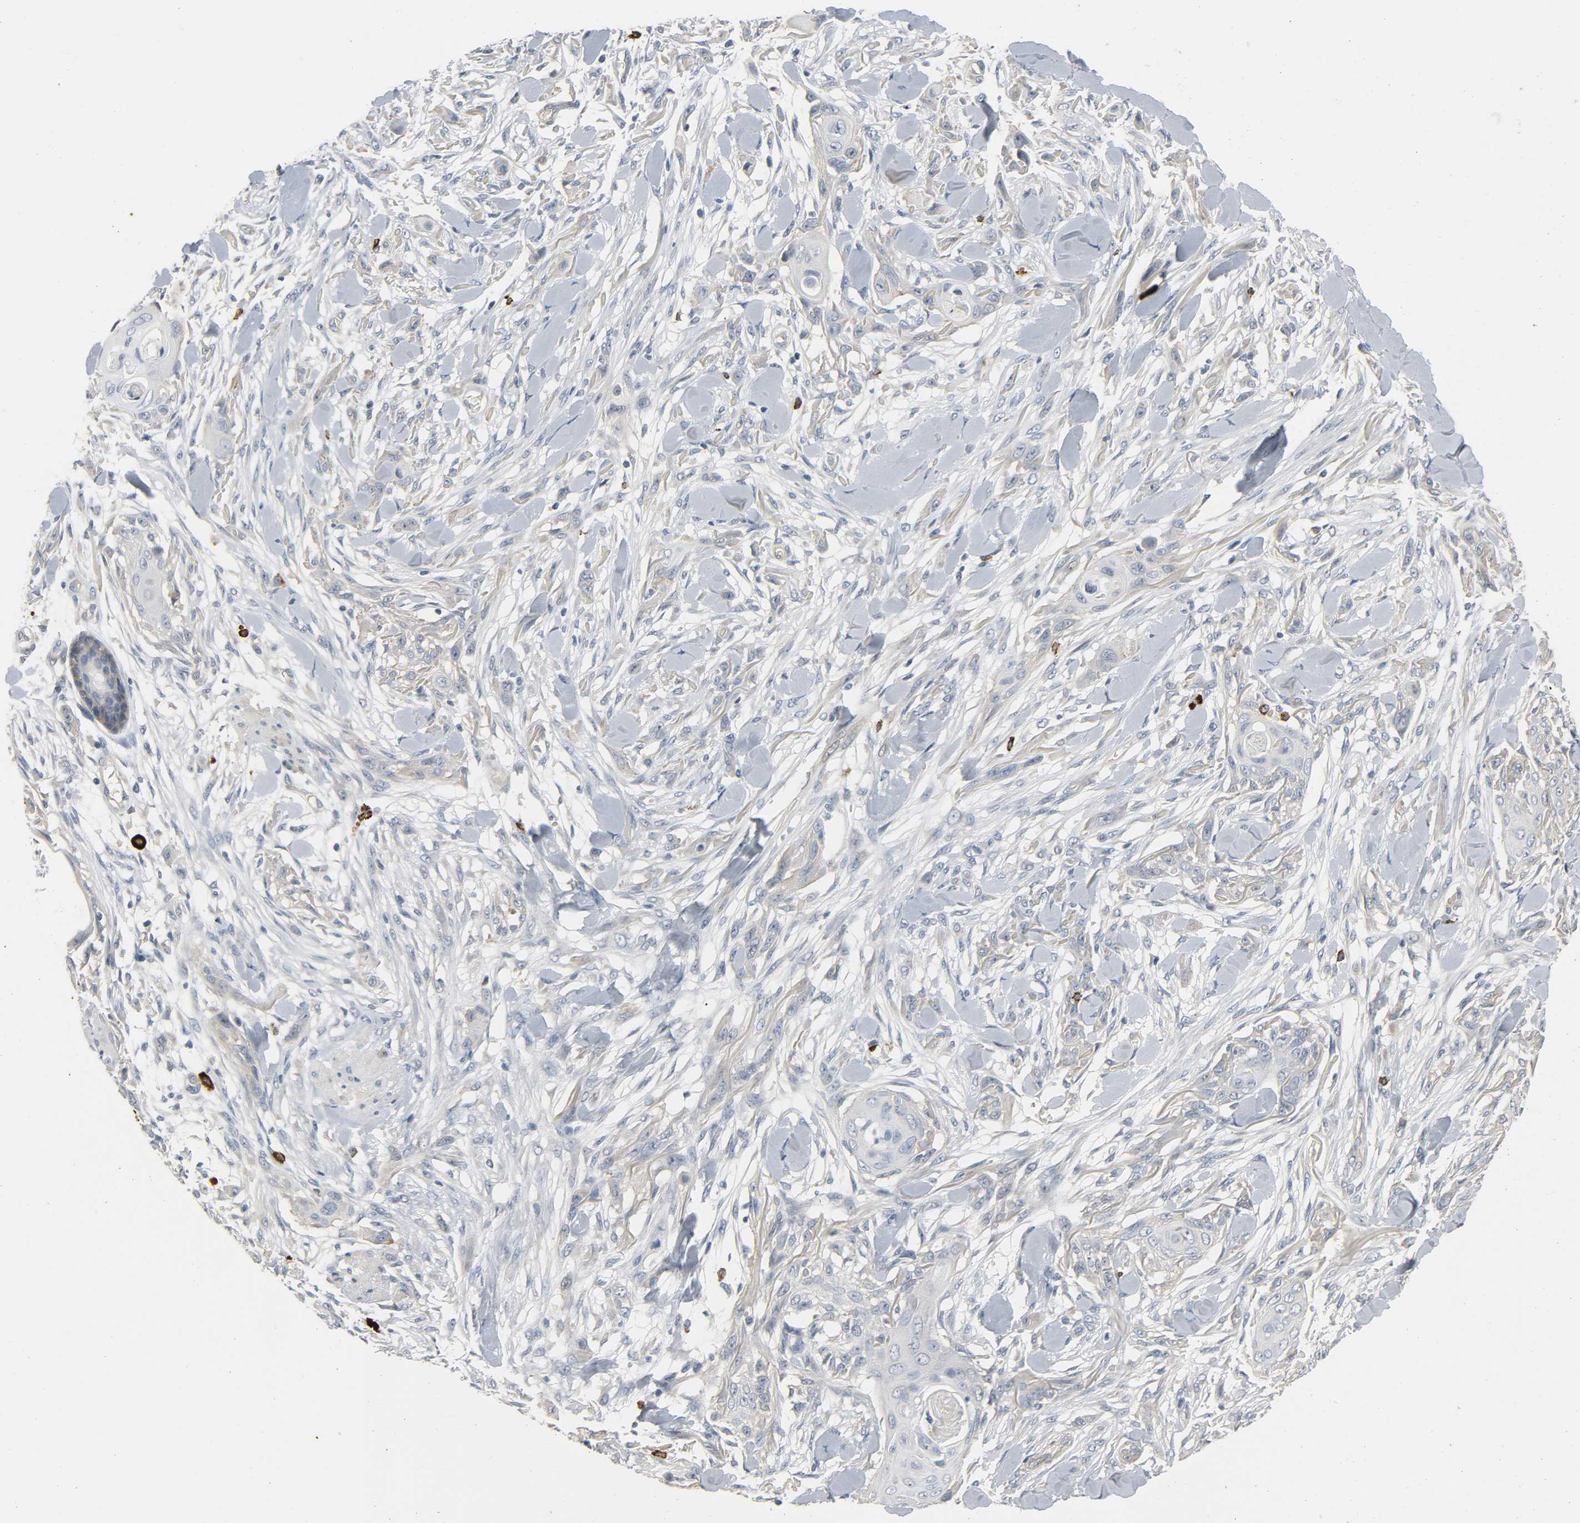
{"staining": {"intensity": "negative", "quantity": "none", "location": "none"}, "tissue": "skin cancer", "cell_type": "Tumor cells", "image_type": "cancer", "snomed": [{"axis": "morphology", "description": "Squamous cell carcinoma, NOS"}, {"axis": "topography", "description": "Skin"}], "caption": "Immunohistochemistry image of skin cancer stained for a protein (brown), which demonstrates no expression in tumor cells. Brightfield microscopy of immunohistochemistry (IHC) stained with DAB (brown) and hematoxylin (blue), captured at high magnification.", "gene": "LIMCH1", "patient": {"sex": "female", "age": 59}}